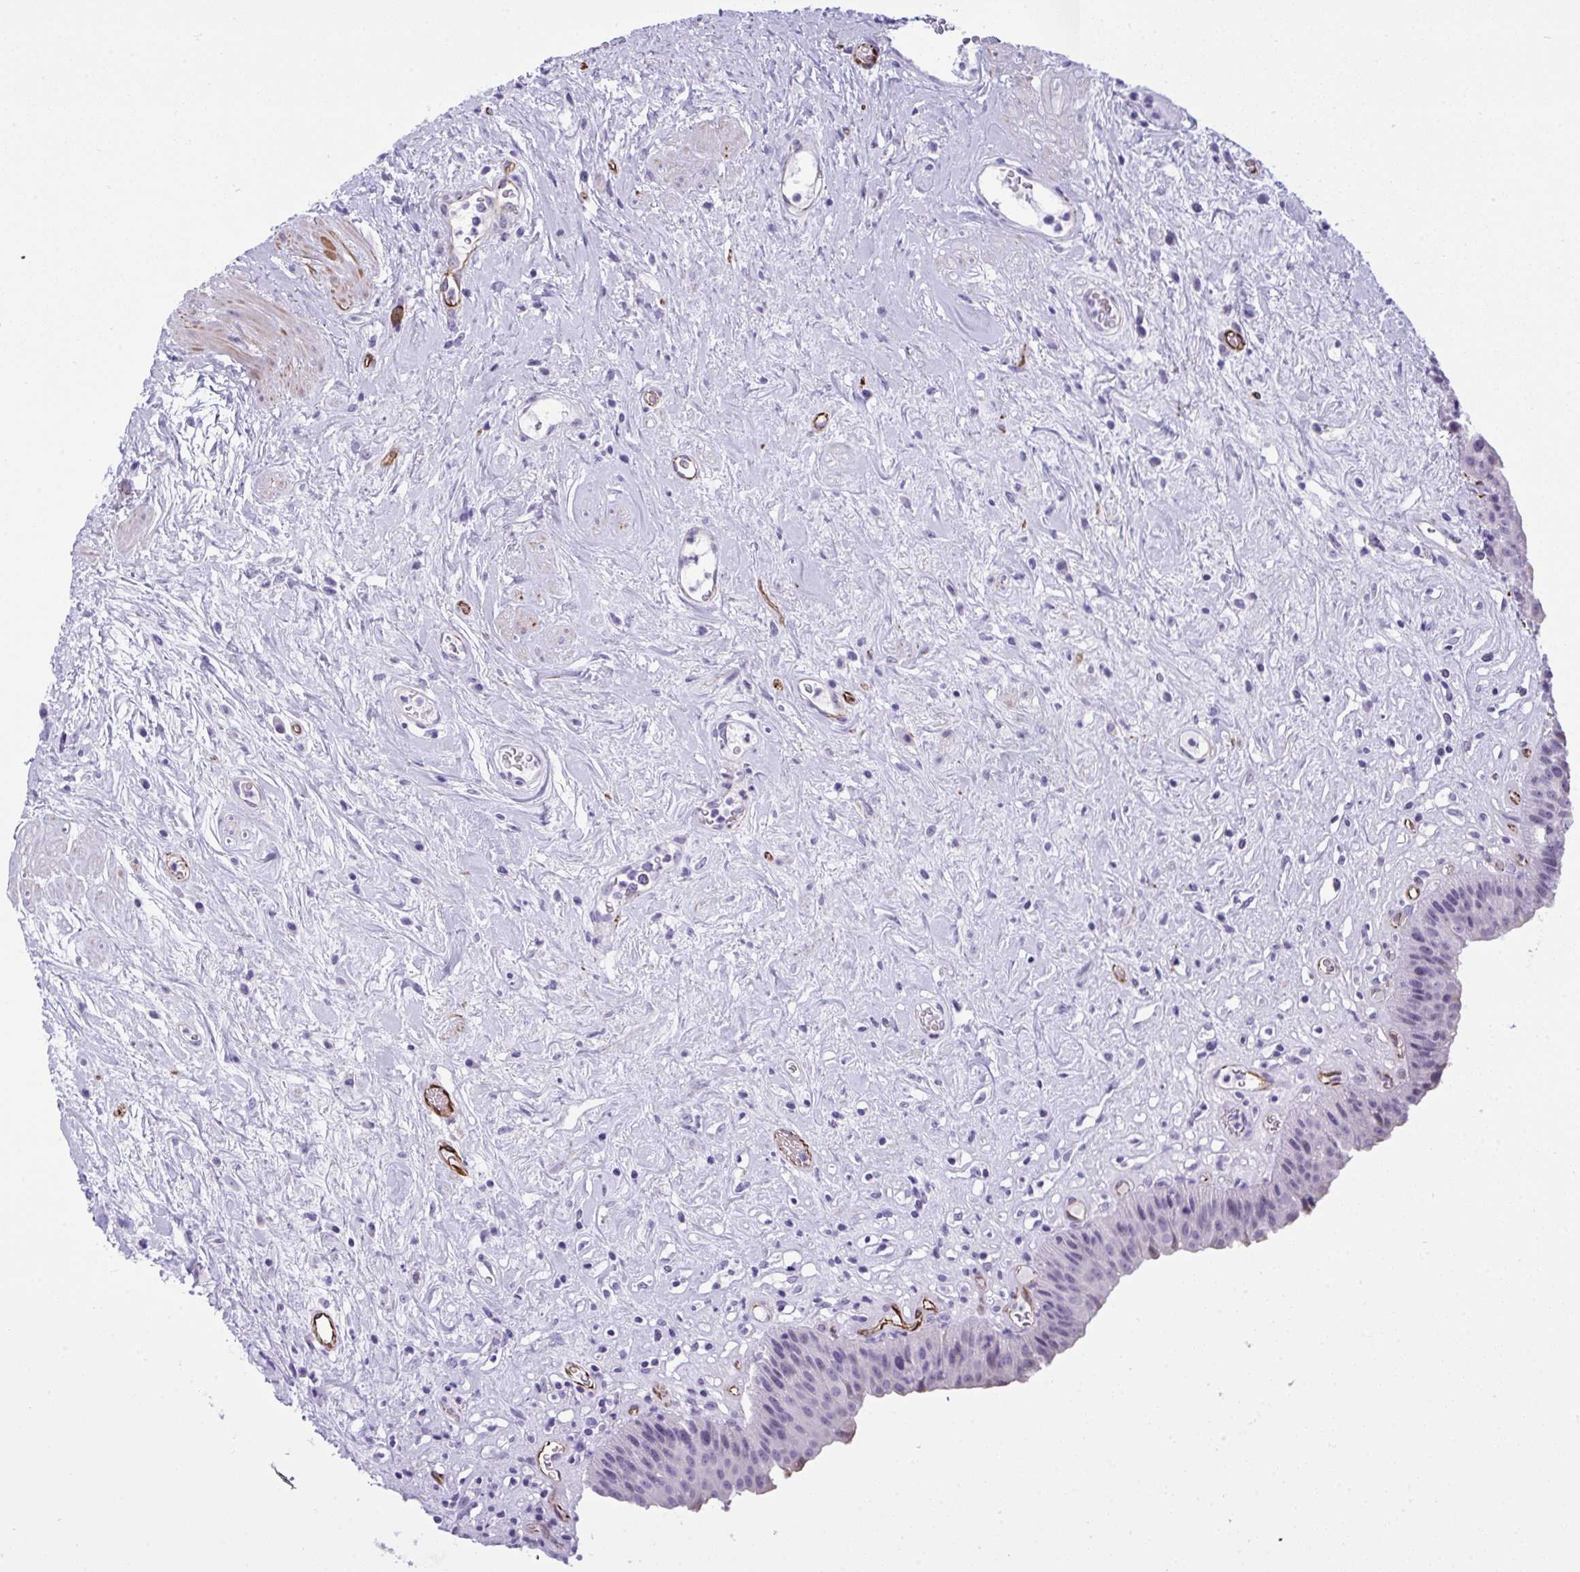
{"staining": {"intensity": "negative", "quantity": "none", "location": "none"}, "tissue": "urinary bladder", "cell_type": "Urothelial cells", "image_type": "normal", "snomed": [{"axis": "morphology", "description": "Normal tissue, NOS"}, {"axis": "topography", "description": "Urinary bladder"}], "caption": "DAB (3,3'-diaminobenzidine) immunohistochemical staining of benign human urinary bladder demonstrates no significant positivity in urothelial cells. (Stains: DAB immunohistochemistry with hematoxylin counter stain, Microscopy: brightfield microscopy at high magnification).", "gene": "SLC35B1", "patient": {"sex": "female", "age": 56}}